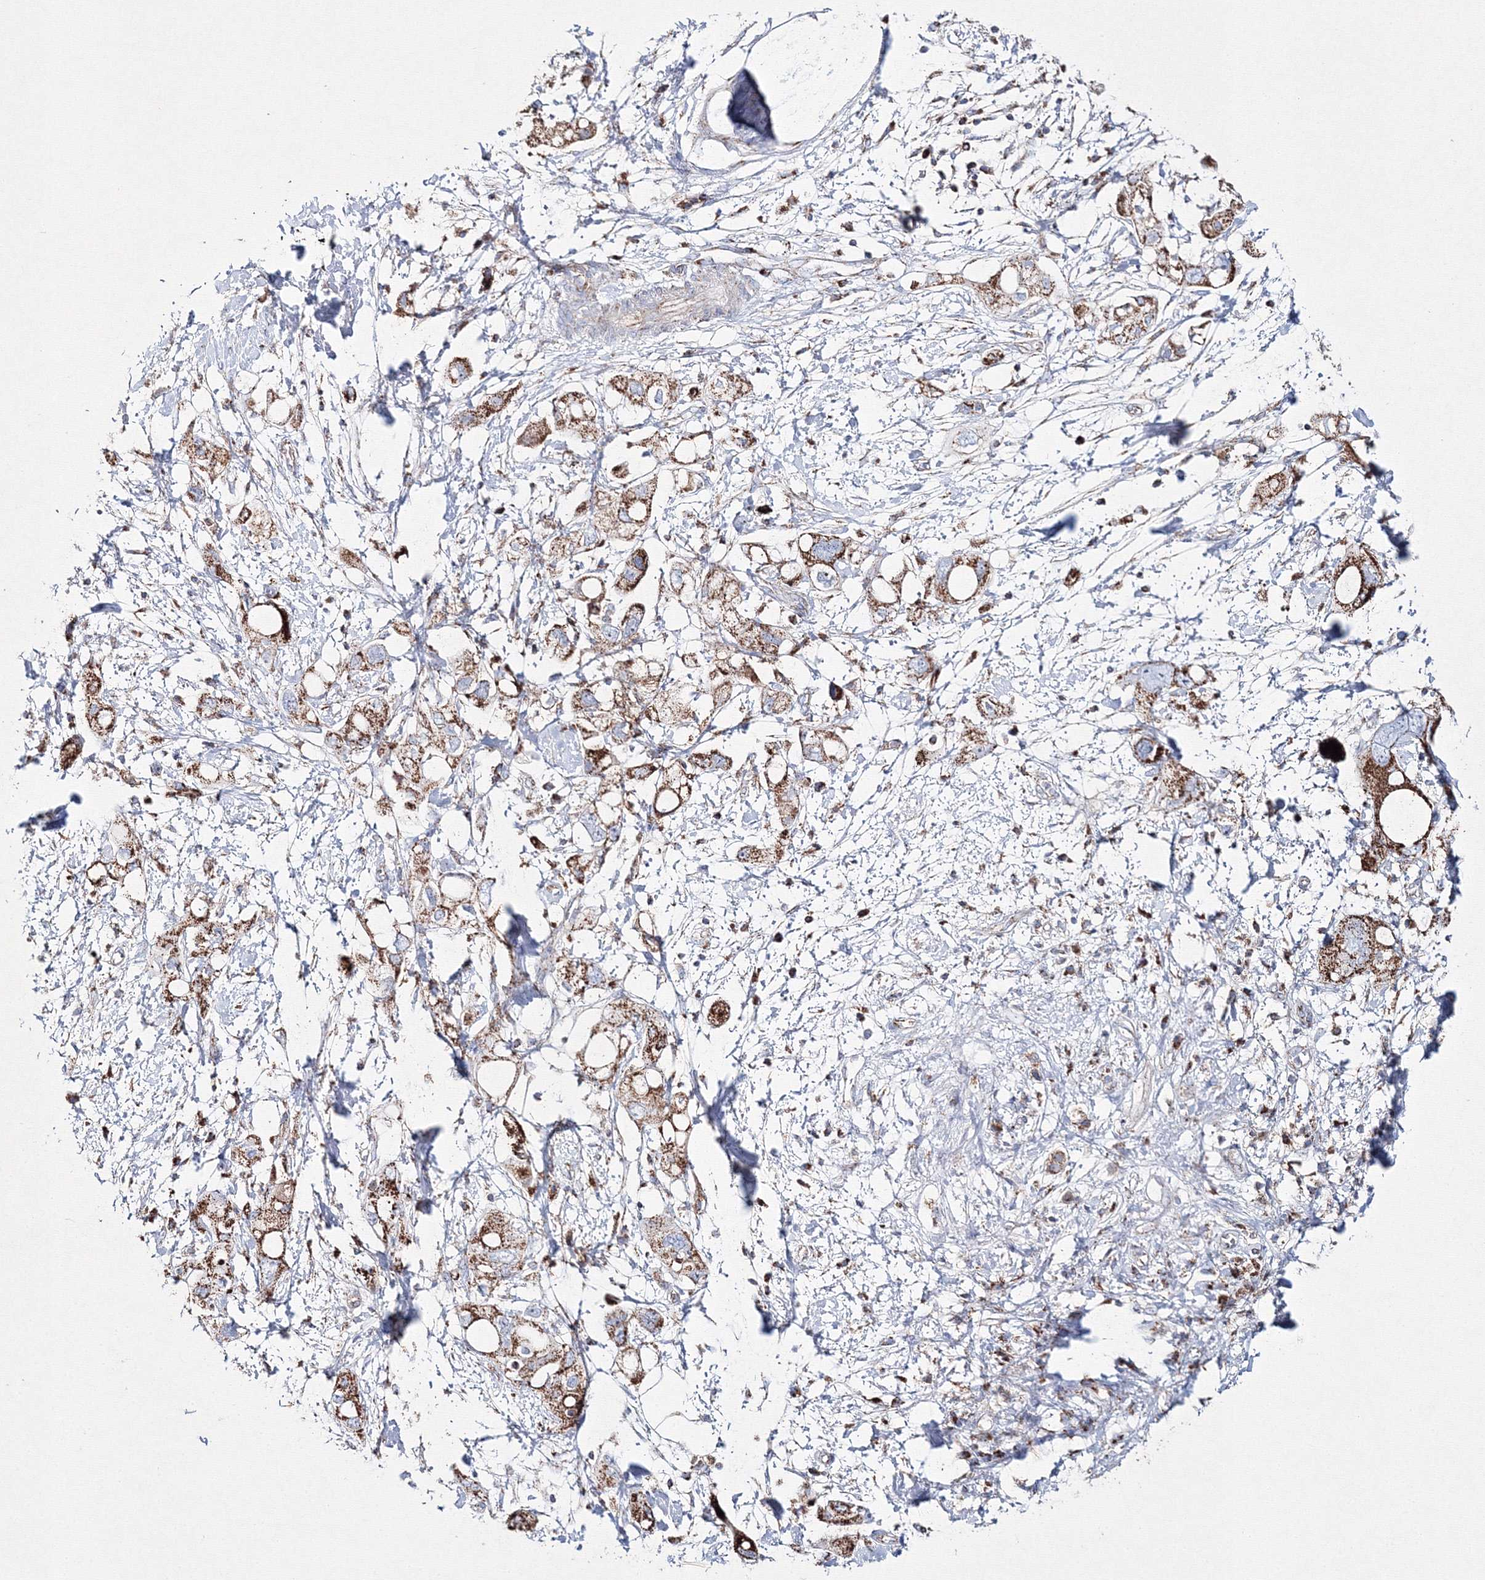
{"staining": {"intensity": "moderate", "quantity": ">75%", "location": "cytoplasmic/membranous"}, "tissue": "pancreatic cancer", "cell_type": "Tumor cells", "image_type": "cancer", "snomed": [{"axis": "morphology", "description": "Adenocarcinoma, NOS"}, {"axis": "topography", "description": "Pancreas"}], "caption": "An immunohistochemistry (IHC) micrograph of neoplastic tissue is shown. Protein staining in brown labels moderate cytoplasmic/membranous positivity in pancreatic adenocarcinoma within tumor cells. The protein of interest is shown in brown color, while the nuclei are stained blue.", "gene": "IGSF9", "patient": {"sex": "female", "age": 56}}